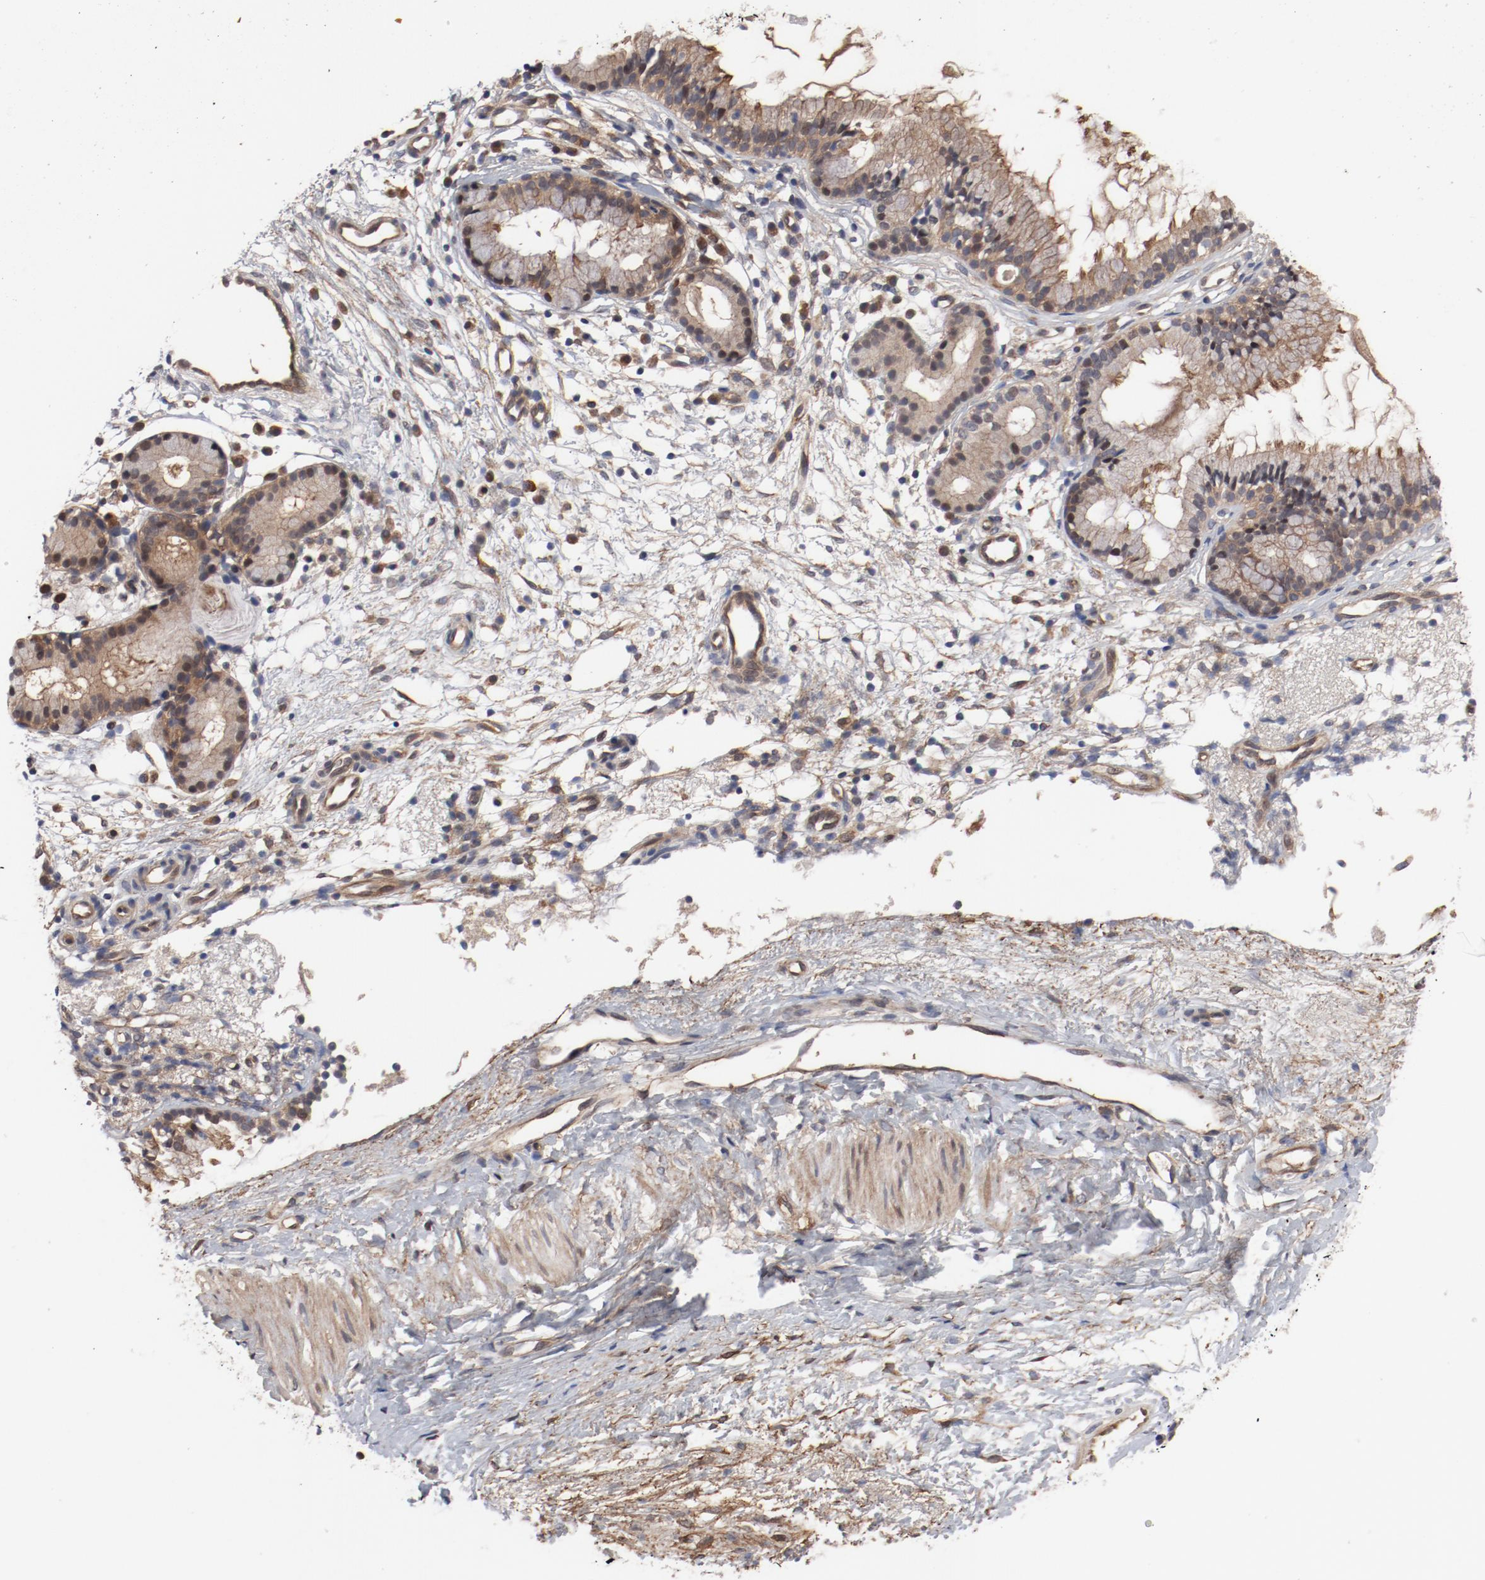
{"staining": {"intensity": "moderate", "quantity": ">75%", "location": "cytoplasmic/membranous"}, "tissue": "nasopharynx", "cell_type": "Respiratory epithelial cells", "image_type": "normal", "snomed": [{"axis": "morphology", "description": "Normal tissue, NOS"}, {"axis": "topography", "description": "Nasopharynx"}], "caption": "Human nasopharynx stained for a protein (brown) exhibits moderate cytoplasmic/membranous positive positivity in about >75% of respiratory epithelial cells.", "gene": "PITPNM2", "patient": {"sex": "male", "age": 21}}